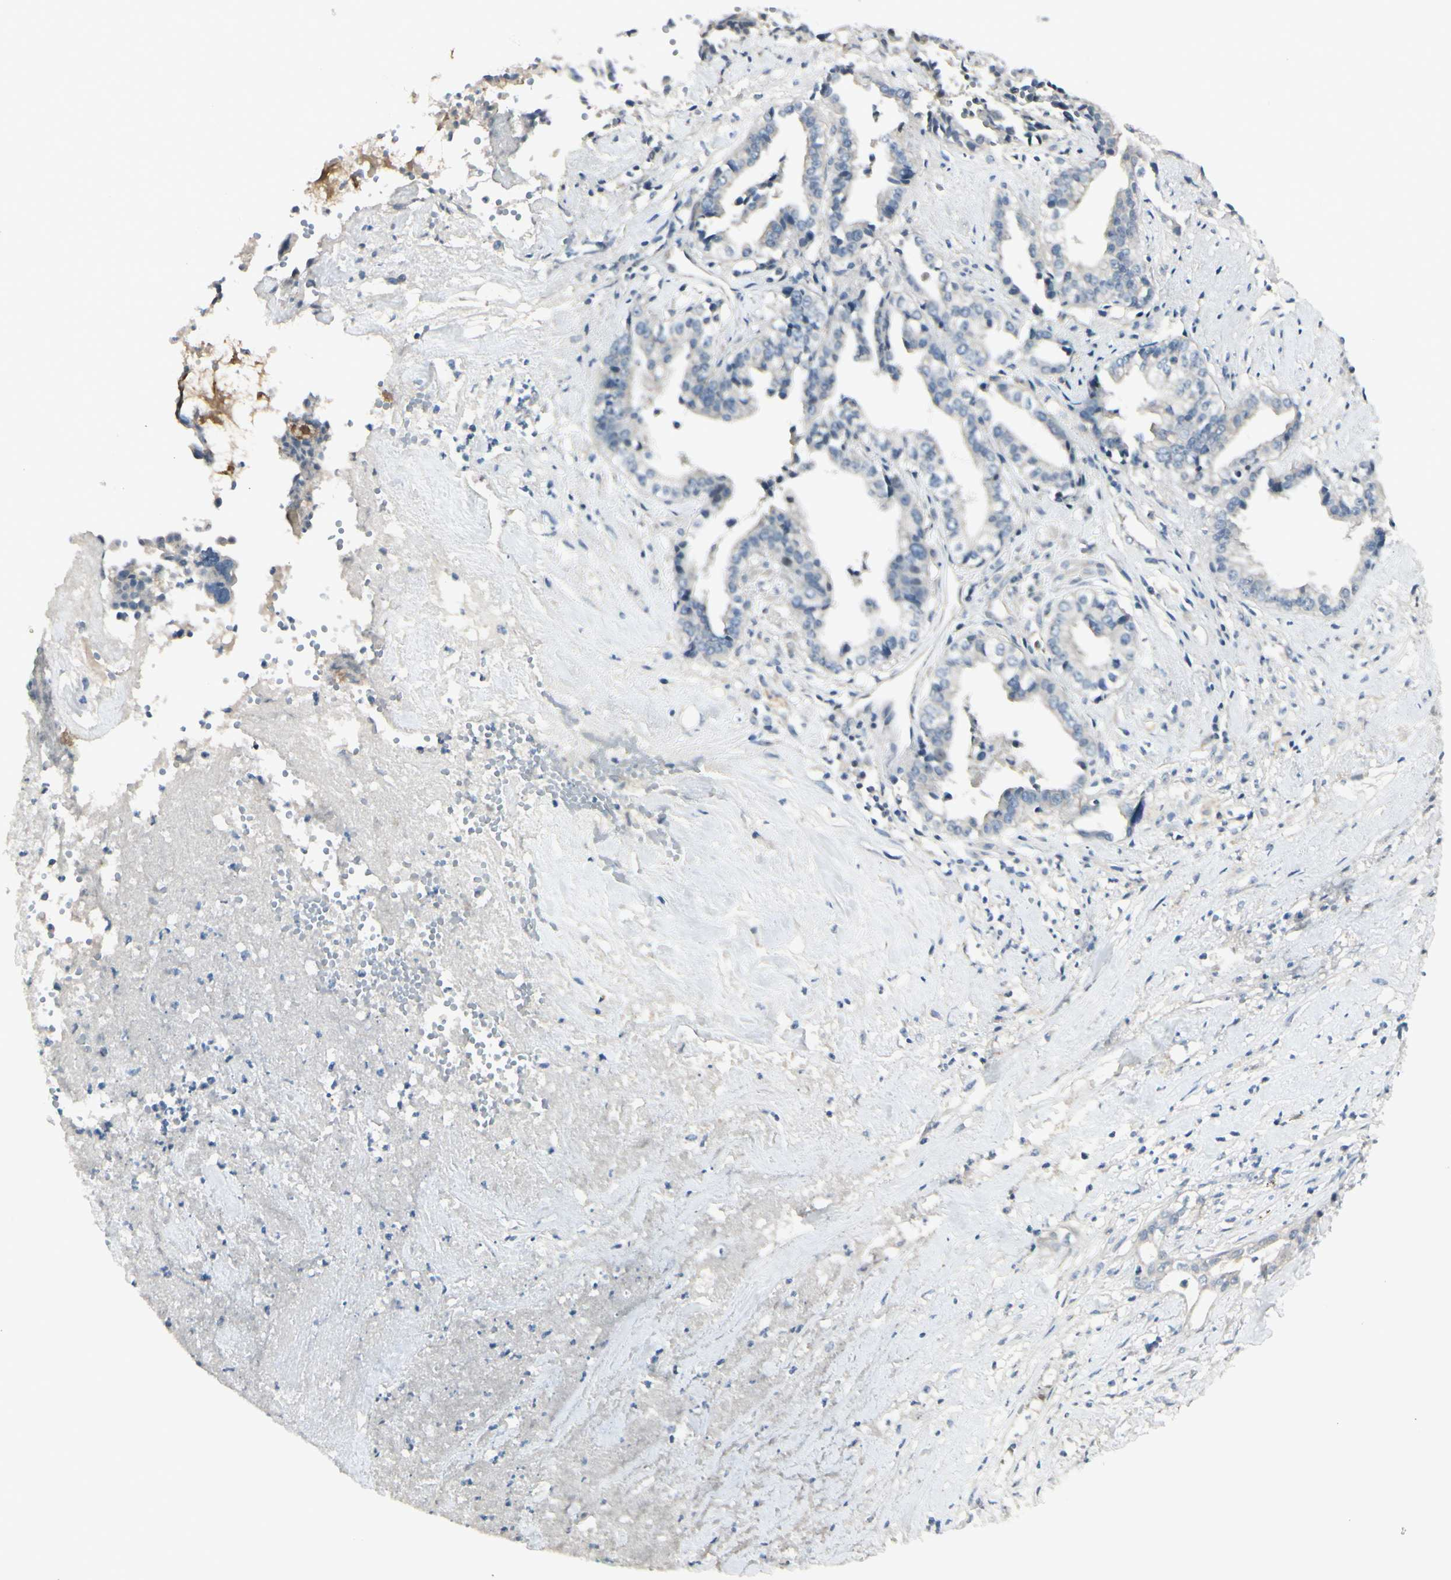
{"staining": {"intensity": "negative", "quantity": "none", "location": "none"}, "tissue": "liver cancer", "cell_type": "Tumor cells", "image_type": "cancer", "snomed": [{"axis": "morphology", "description": "Cholangiocarcinoma"}, {"axis": "topography", "description": "Liver"}], "caption": "Cholangiocarcinoma (liver) was stained to show a protein in brown. There is no significant positivity in tumor cells.", "gene": "MAPRE3", "patient": {"sex": "female", "age": 61}}